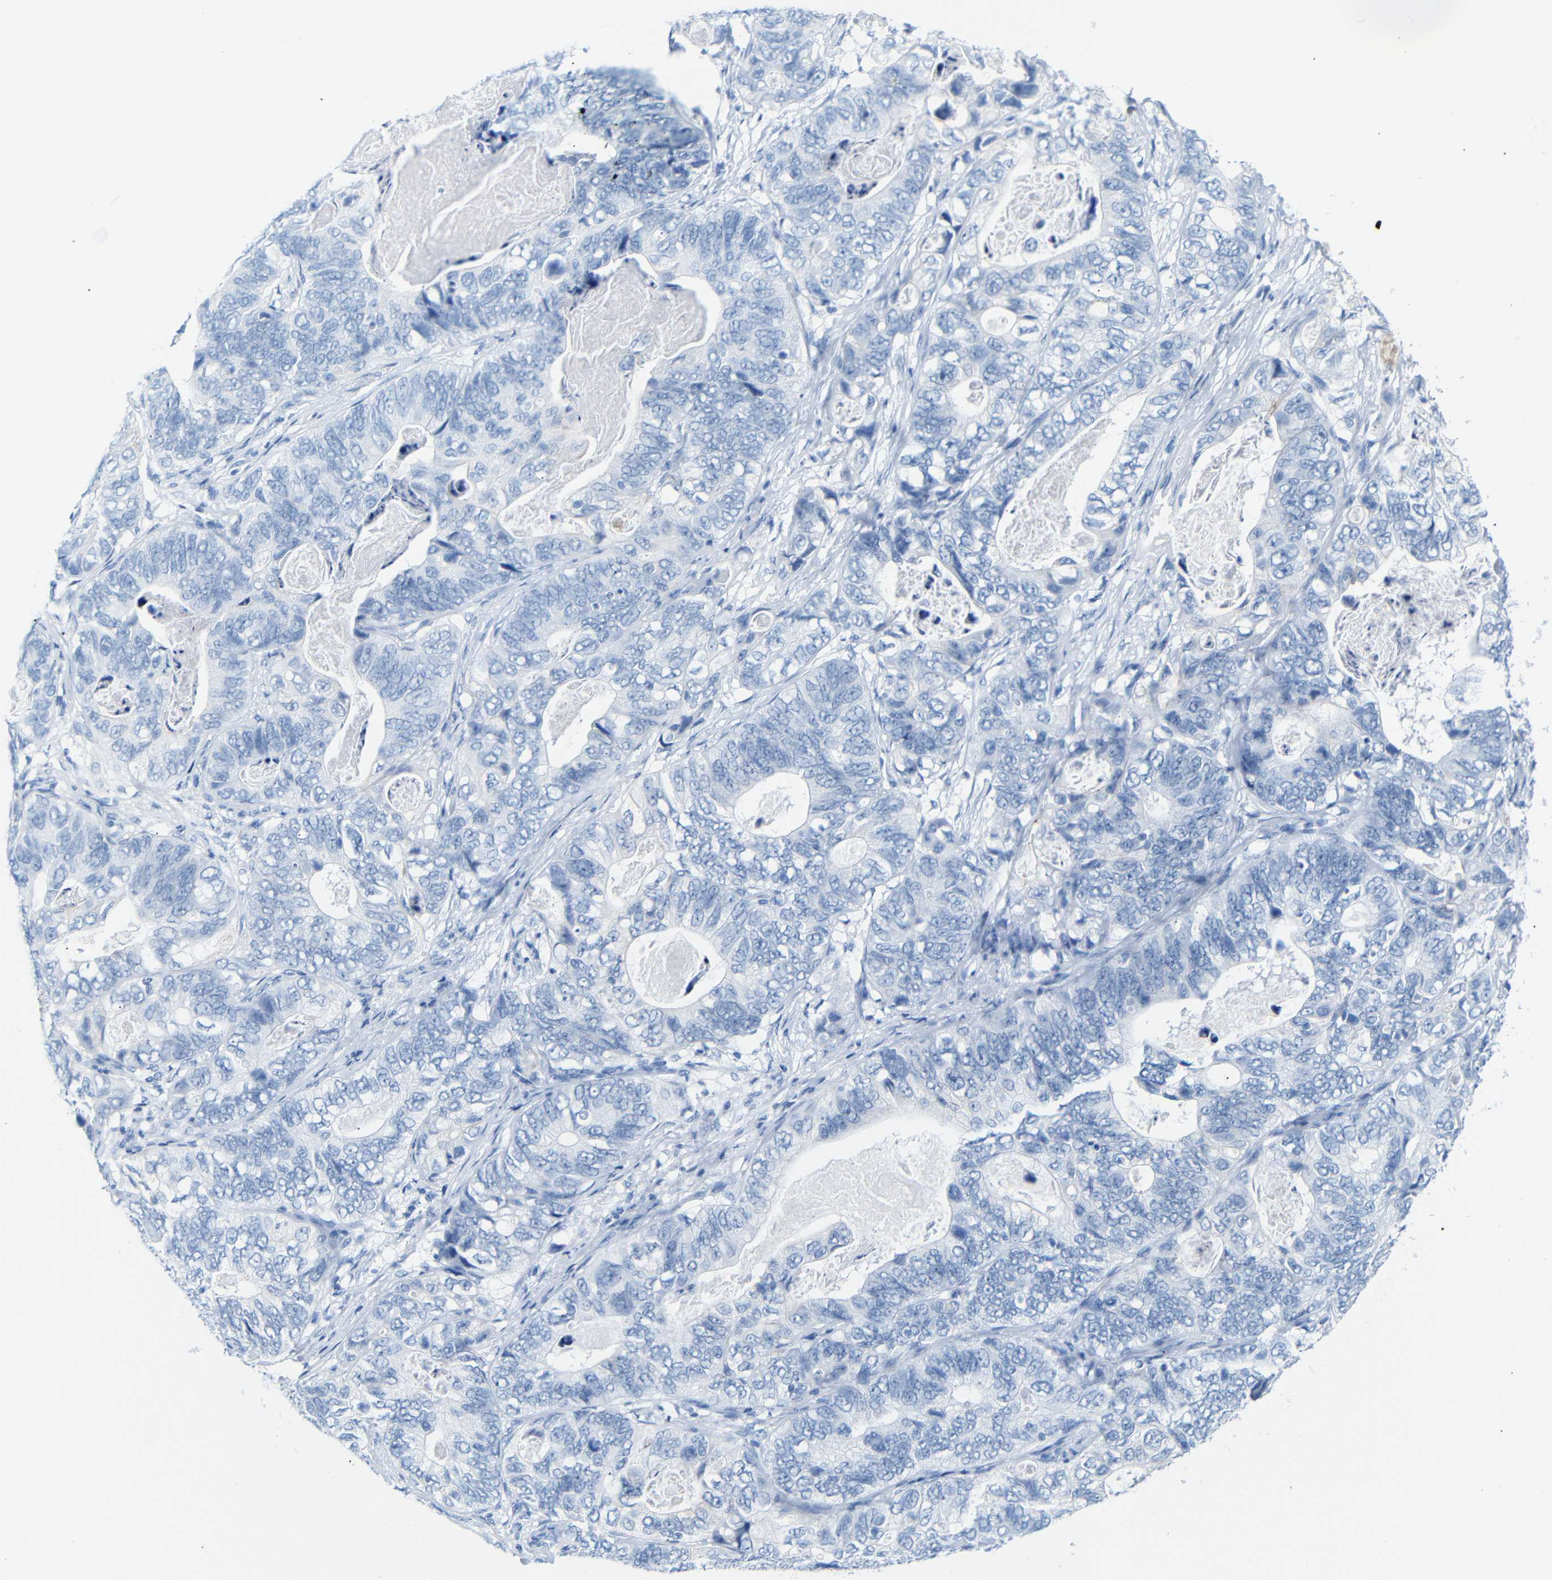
{"staining": {"intensity": "negative", "quantity": "none", "location": "none"}, "tissue": "stomach cancer", "cell_type": "Tumor cells", "image_type": "cancer", "snomed": [{"axis": "morphology", "description": "Adenocarcinoma, NOS"}, {"axis": "topography", "description": "Stomach"}], "caption": "High power microscopy histopathology image of an IHC image of stomach cancer, revealing no significant positivity in tumor cells.", "gene": "DYNAP", "patient": {"sex": "female", "age": 89}}